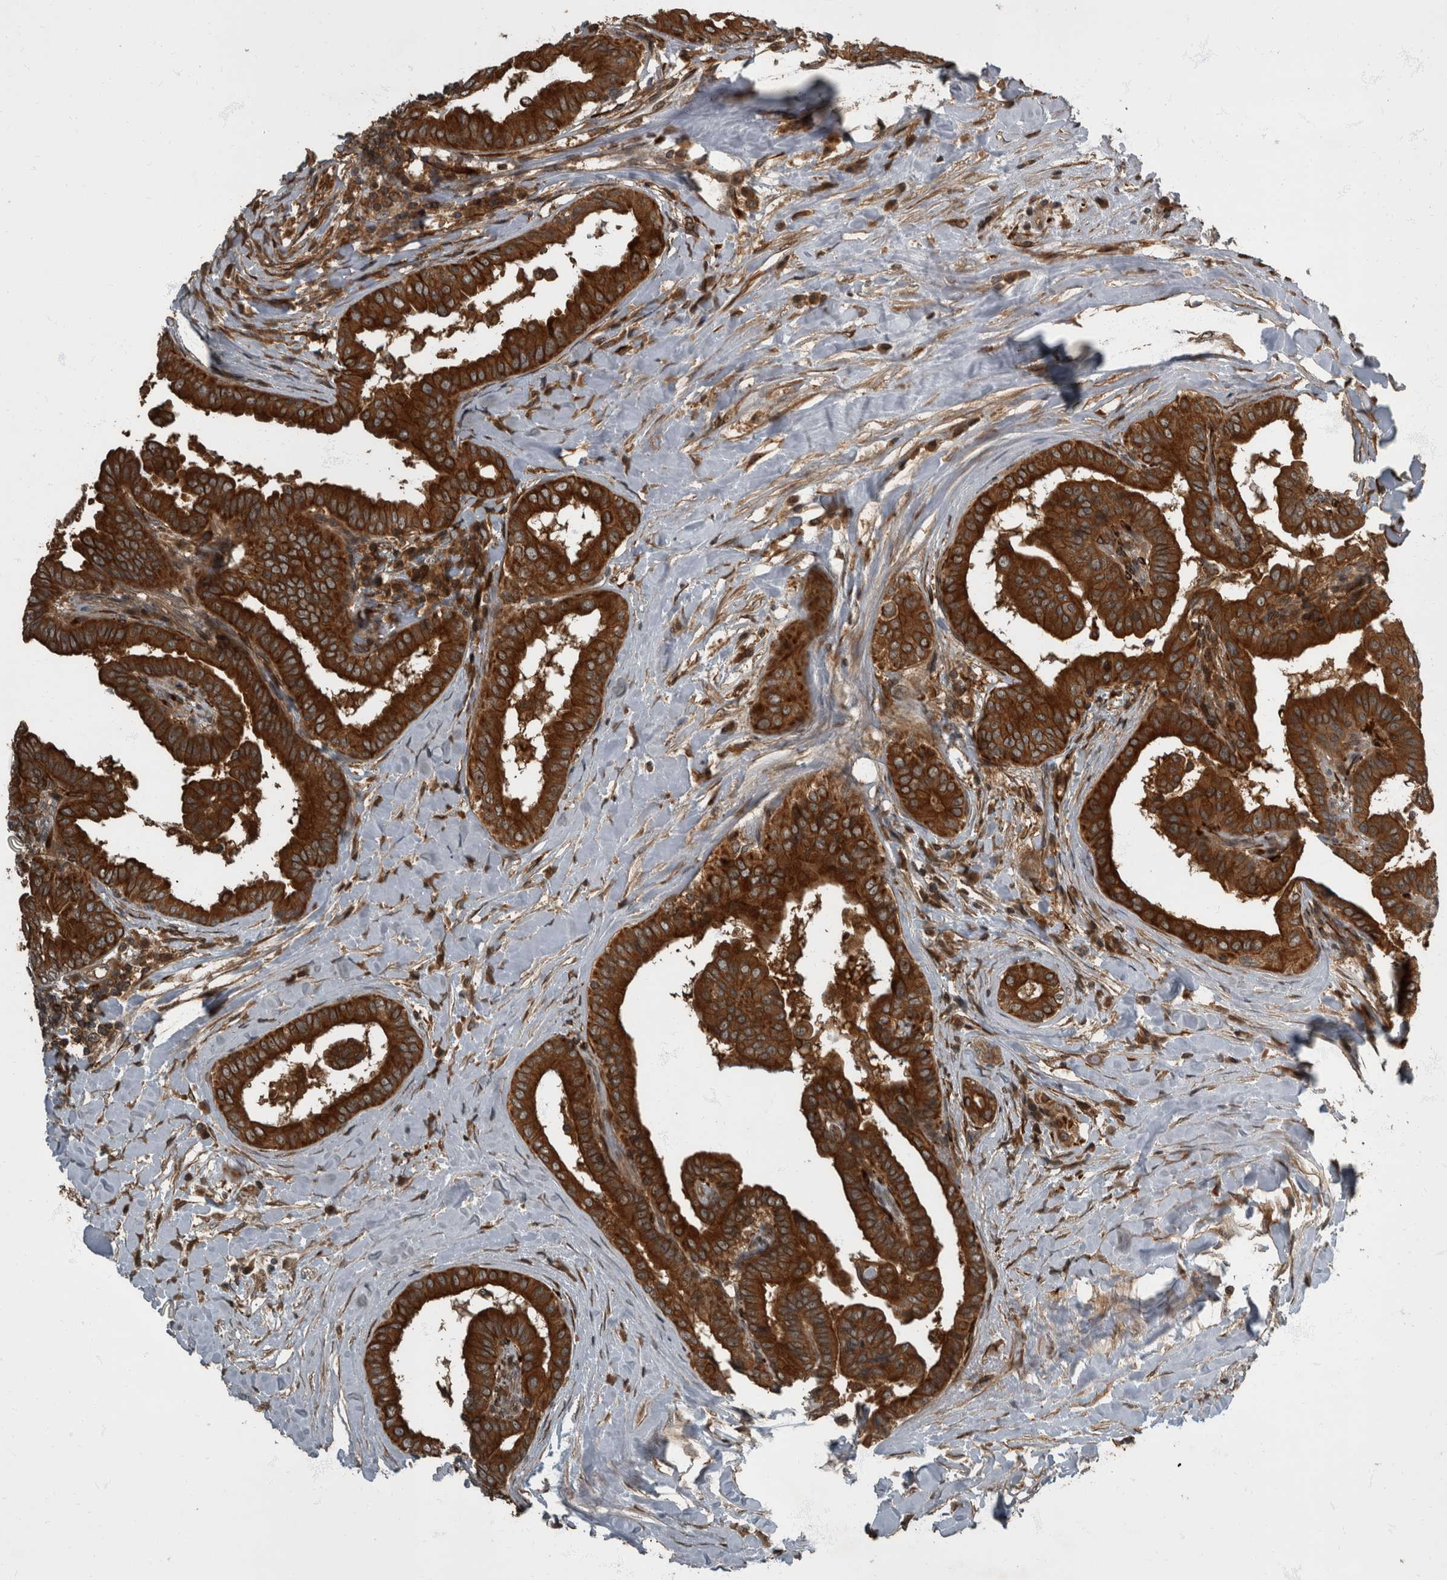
{"staining": {"intensity": "strong", "quantity": ">75%", "location": "cytoplasmic/membranous"}, "tissue": "thyroid cancer", "cell_type": "Tumor cells", "image_type": "cancer", "snomed": [{"axis": "morphology", "description": "Papillary adenocarcinoma, NOS"}, {"axis": "topography", "description": "Thyroid gland"}], "caption": "A micrograph of human thyroid cancer stained for a protein shows strong cytoplasmic/membranous brown staining in tumor cells. (IHC, brightfield microscopy, high magnification).", "gene": "RABGGTB", "patient": {"sex": "male", "age": 33}}